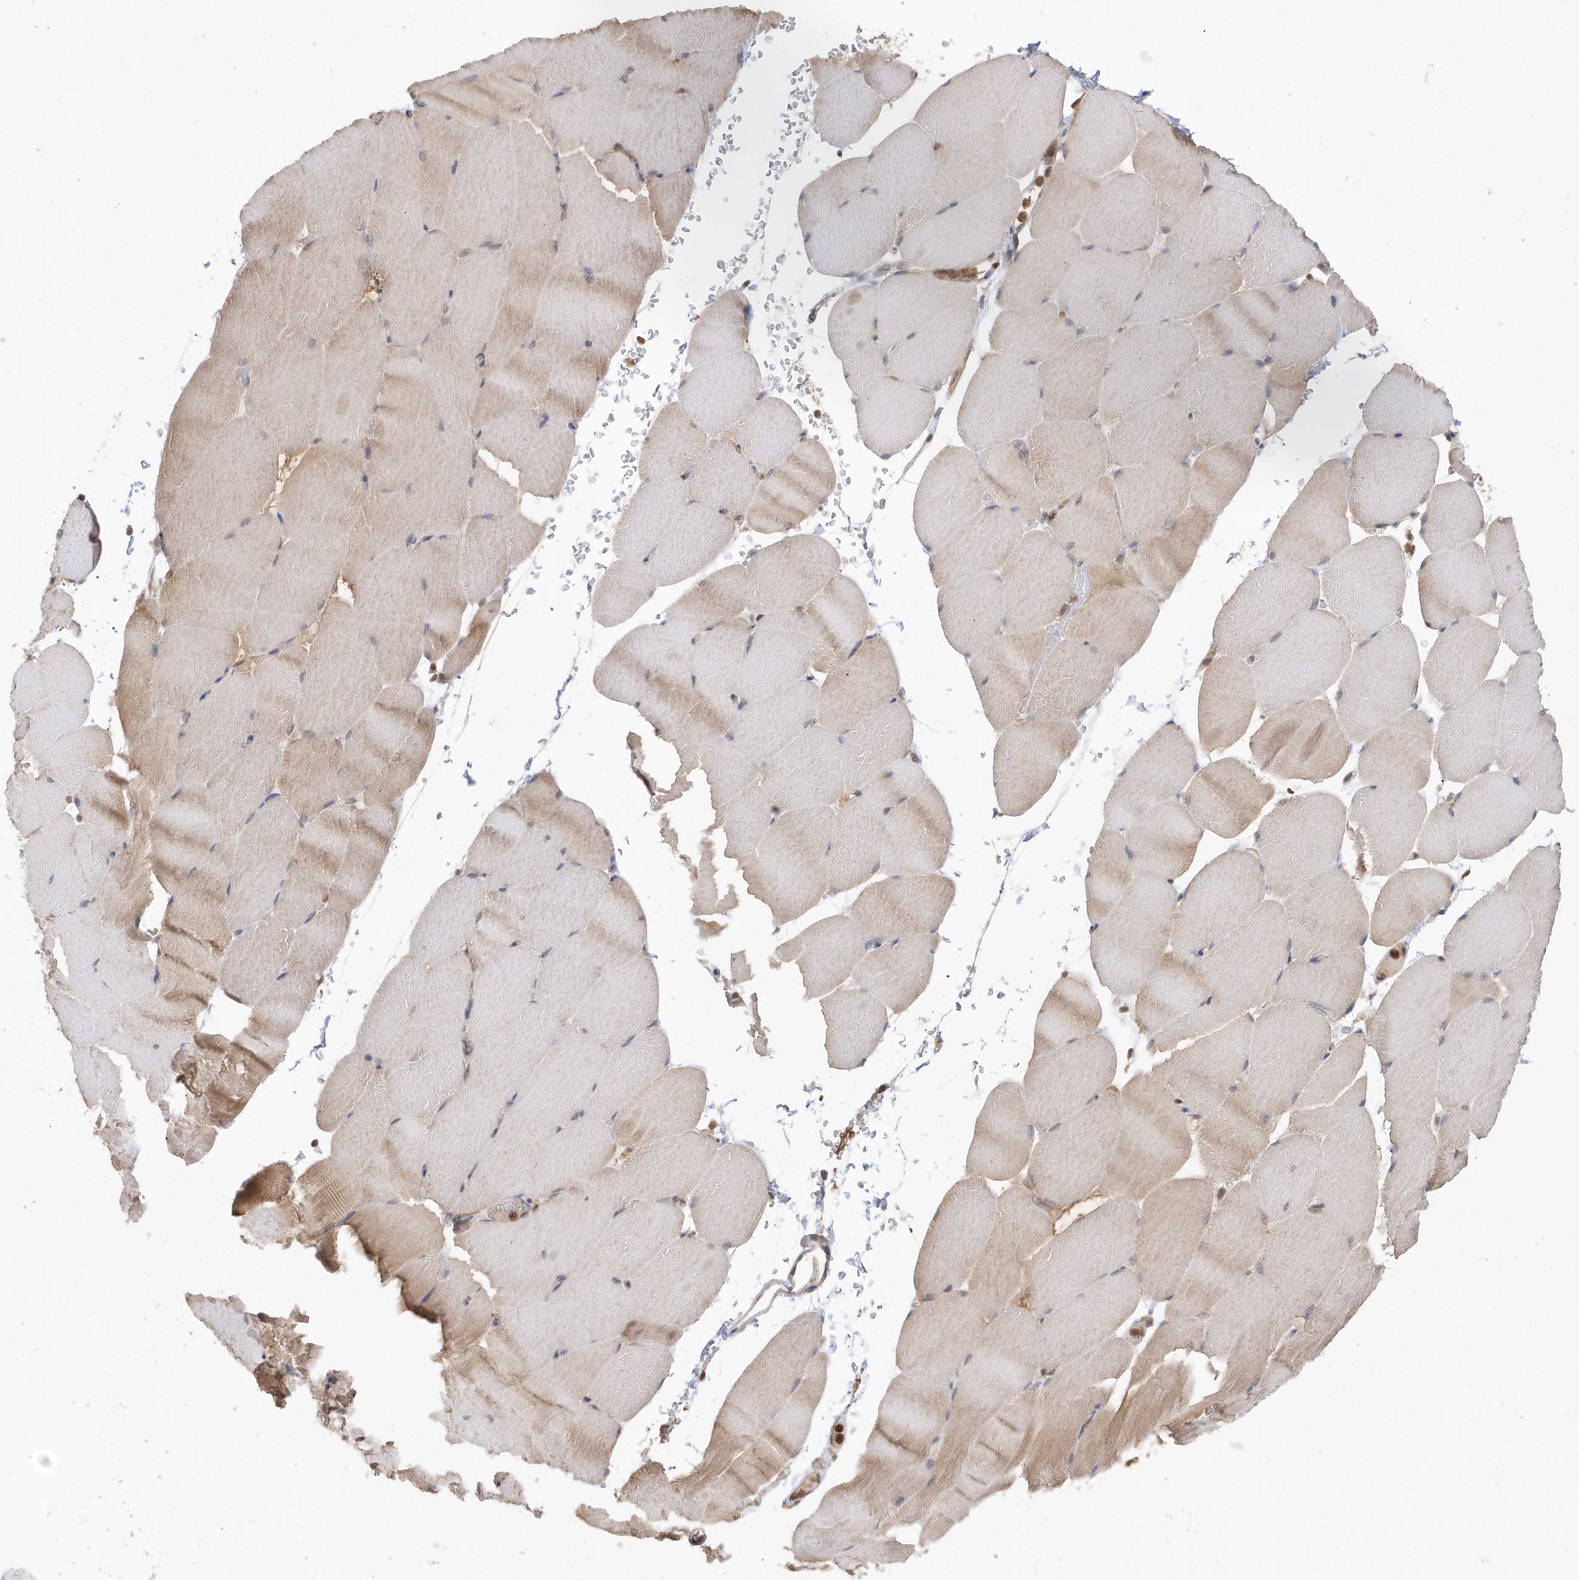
{"staining": {"intensity": "weak", "quantity": "25%-75%", "location": "cytoplasmic/membranous"}, "tissue": "skeletal muscle", "cell_type": "Myocytes", "image_type": "normal", "snomed": [{"axis": "morphology", "description": "Normal tissue, NOS"}, {"axis": "topography", "description": "Skeletal muscle"}, {"axis": "topography", "description": "Parathyroid gland"}], "caption": "An image showing weak cytoplasmic/membranous expression in approximately 25%-75% of myocytes in normal skeletal muscle, as visualized by brown immunohistochemical staining.", "gene": "RPEL1", "patient": {"sex": "female", "age": 37}}